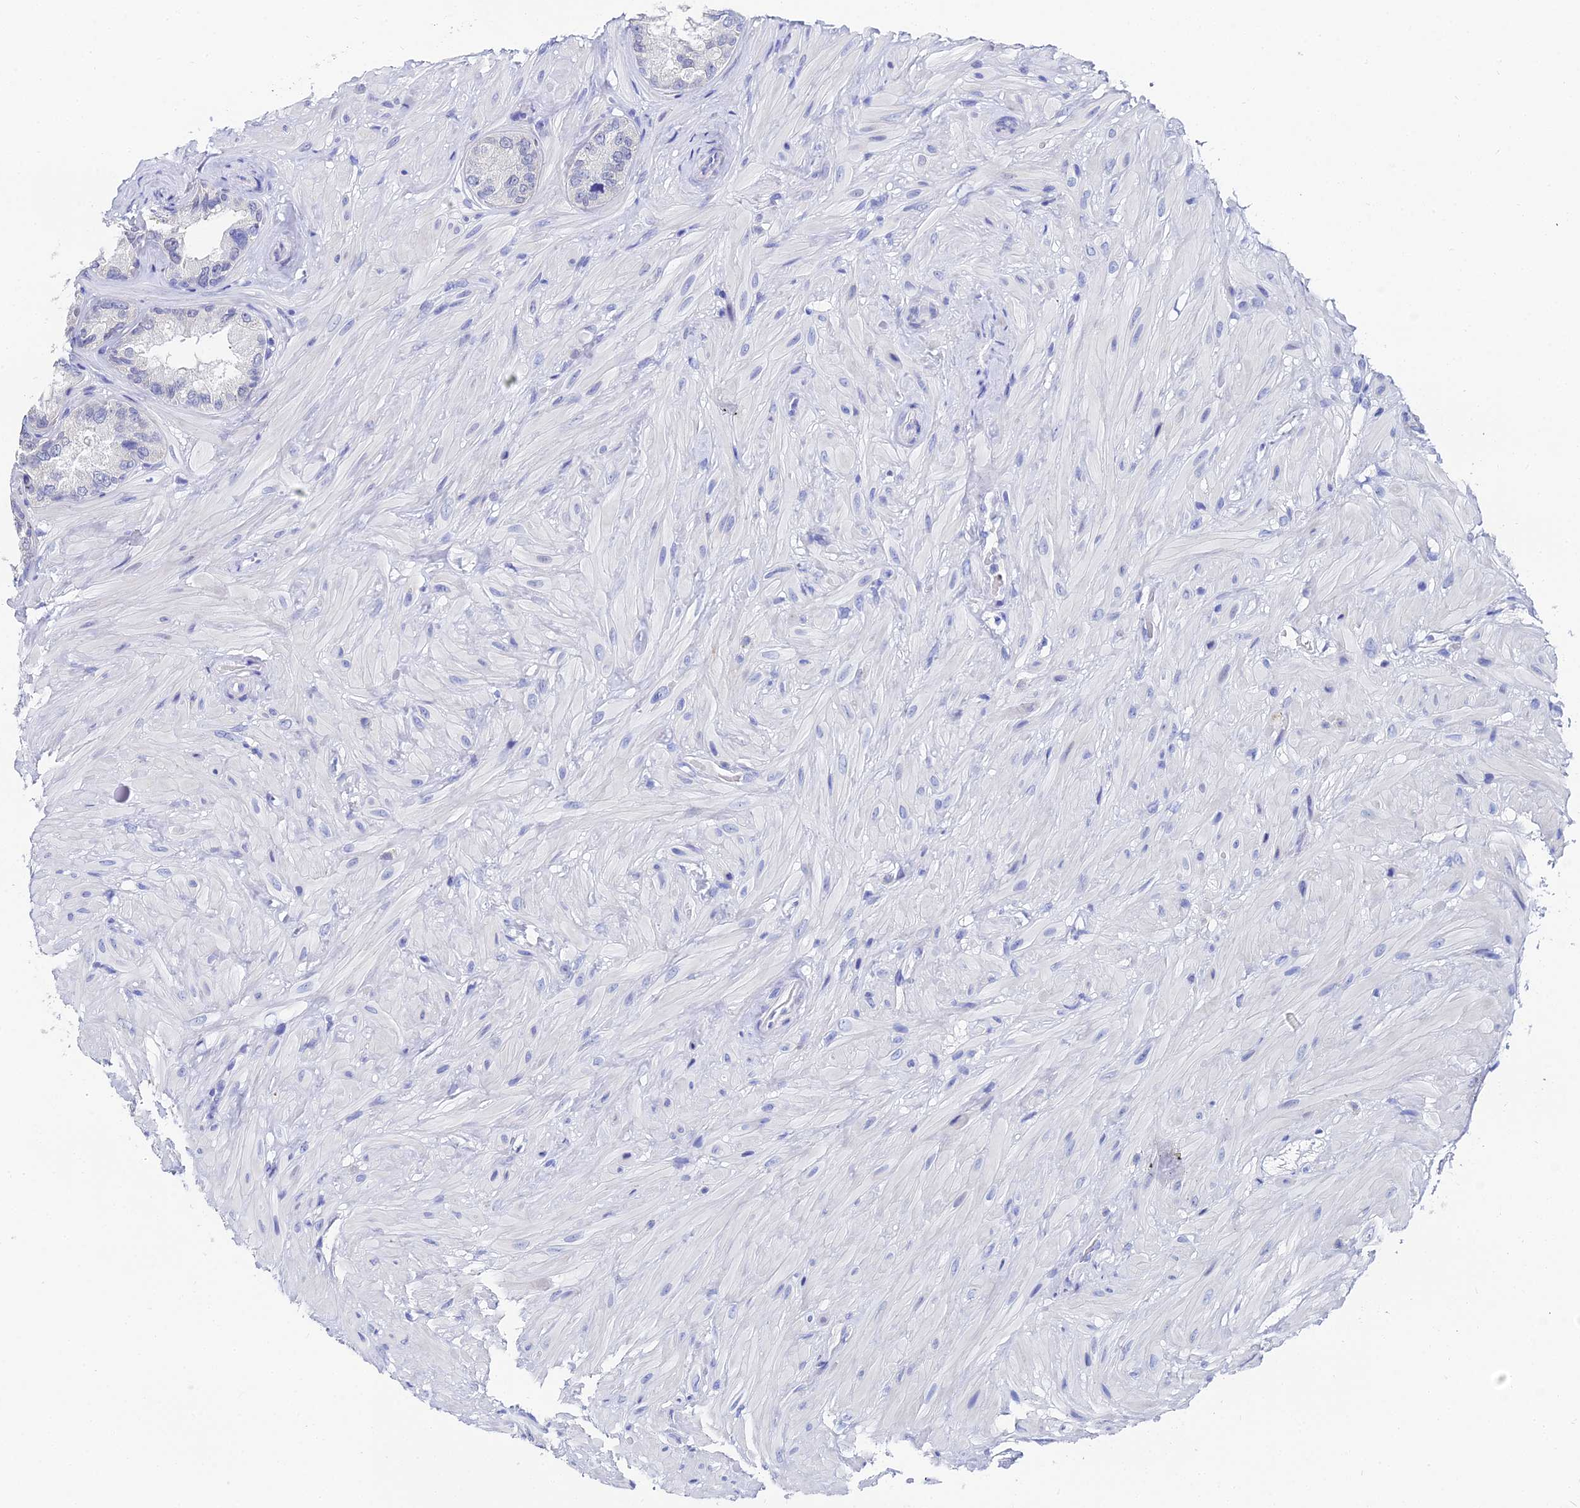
{"staining": {"intensity": "negative", "quantity": "none", "location": "none"}, "tissue": "seminal vesicle", "cell_type": "Glandular cells", "image_type": "normal", "snomed": [{"axis": "morphology", "description": "Normal tissue, NOS"}, {"axis": "topography", "description": "Seminal veicle"}, {"axis": "topography", "description": "Peripheral nerve tissue"}], "caption": "Immunohistochemical staining of benign human seminal vesicle reveals no significant staining in glandular cells. The staining was performed using DAB to visualize the protein expression in brown, while the nuclei were stained in blue with hematoxylin (Magnification: 20x).", "gene": "OCM2", "patient": {"sex": "male", "age": 67}}